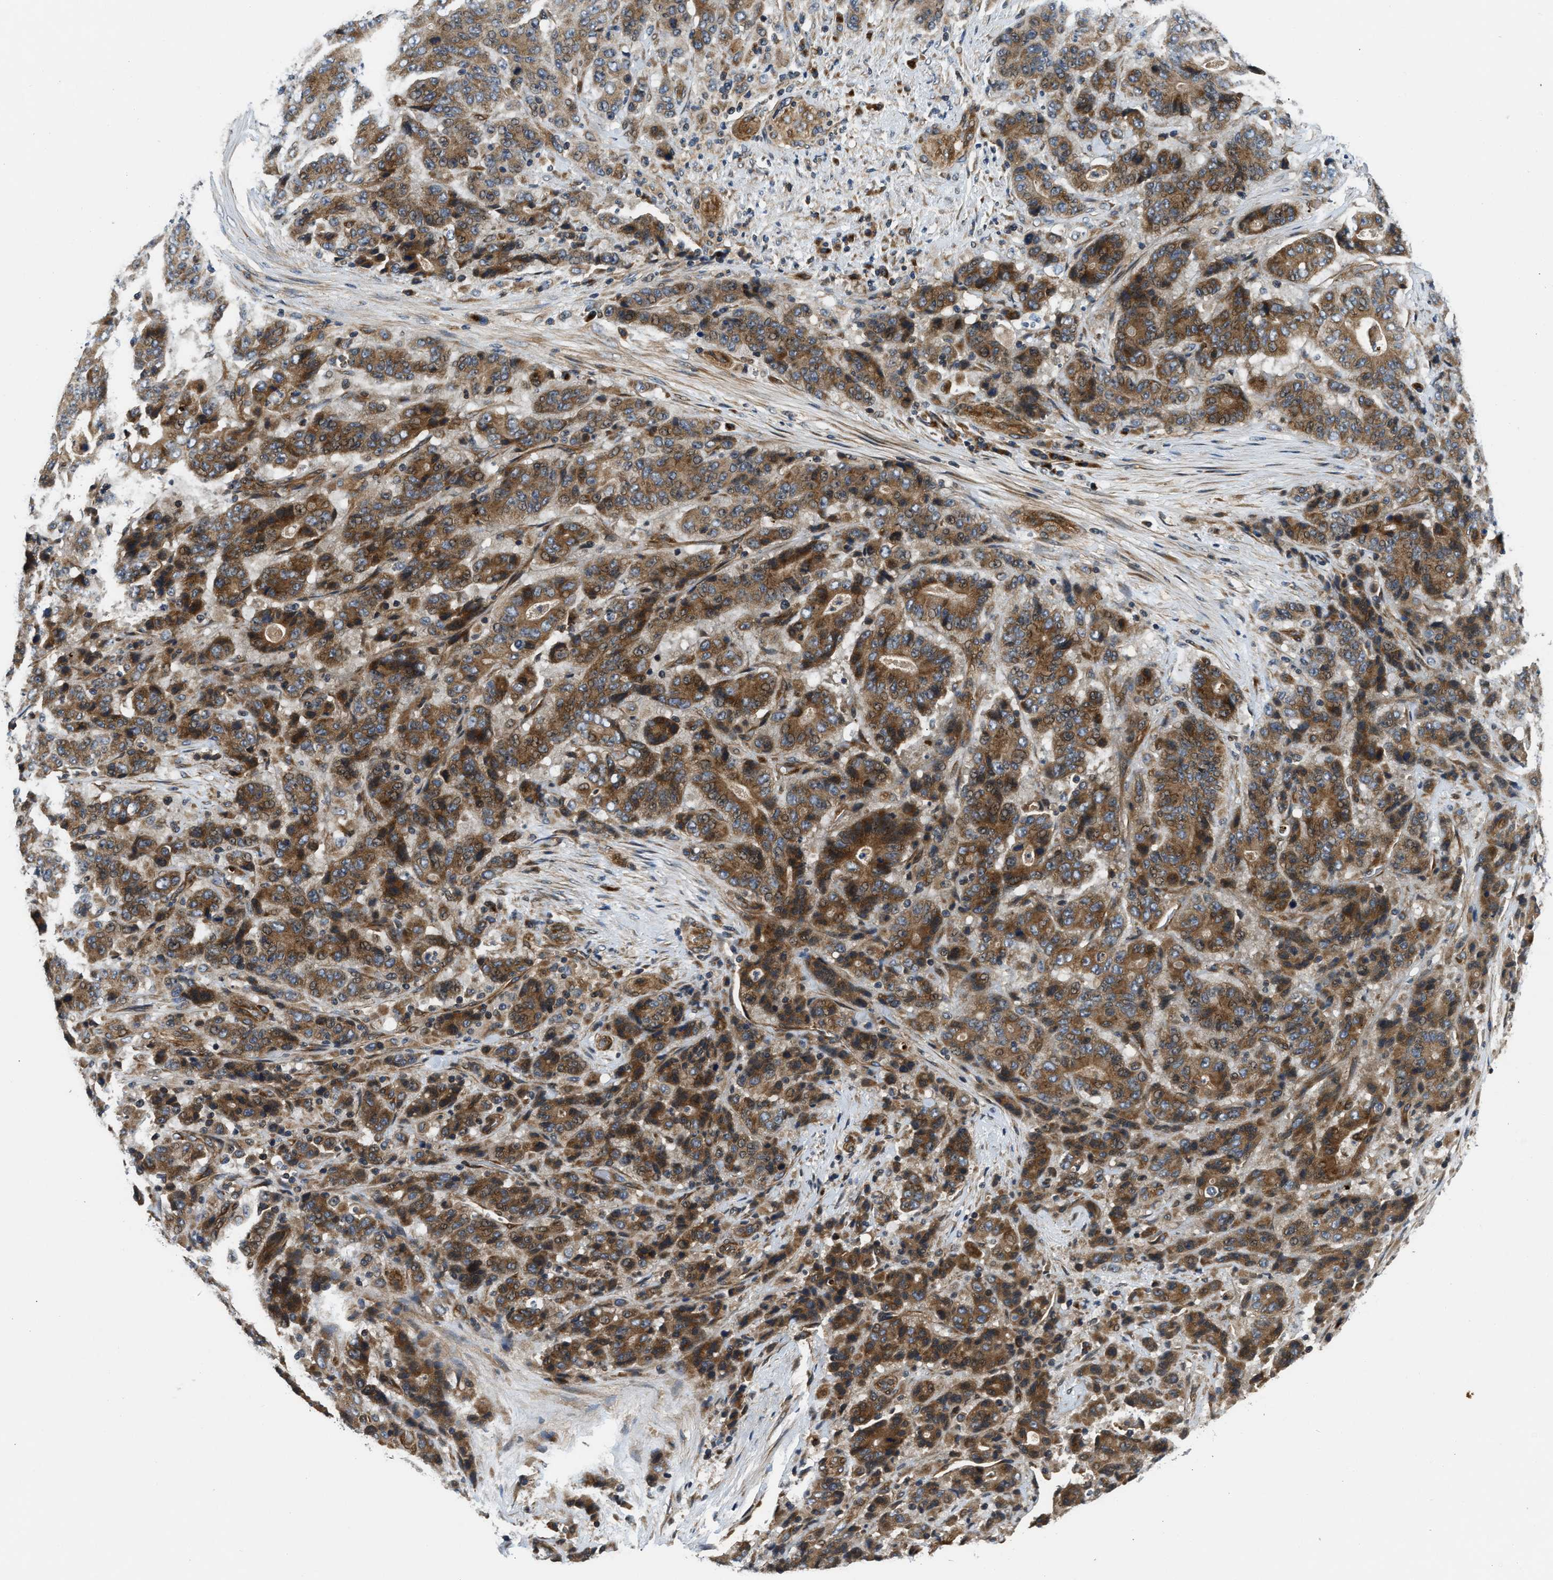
{"staining": {"intensity": "moderate", "quantity": ">75%", "location": "cytoplasmic/membranous"}, "tissue": "stomach cancer", "cell_type": "Tumor cells", "image_type": "cancer", "snomed": [{"axis": "morphology", "description": "Adenocarcinoma, NOS"}, {"axis": "topography", "description": "Stomach"}], "caption": "Protein staining of adenocarcinoma (stomach) tissue exhibits moderate cytoplasmic/membranous positivity in about >75% of tumor cells.", "gene": "PNPLA8", "patient": {"sex": "female", "age": 73}}